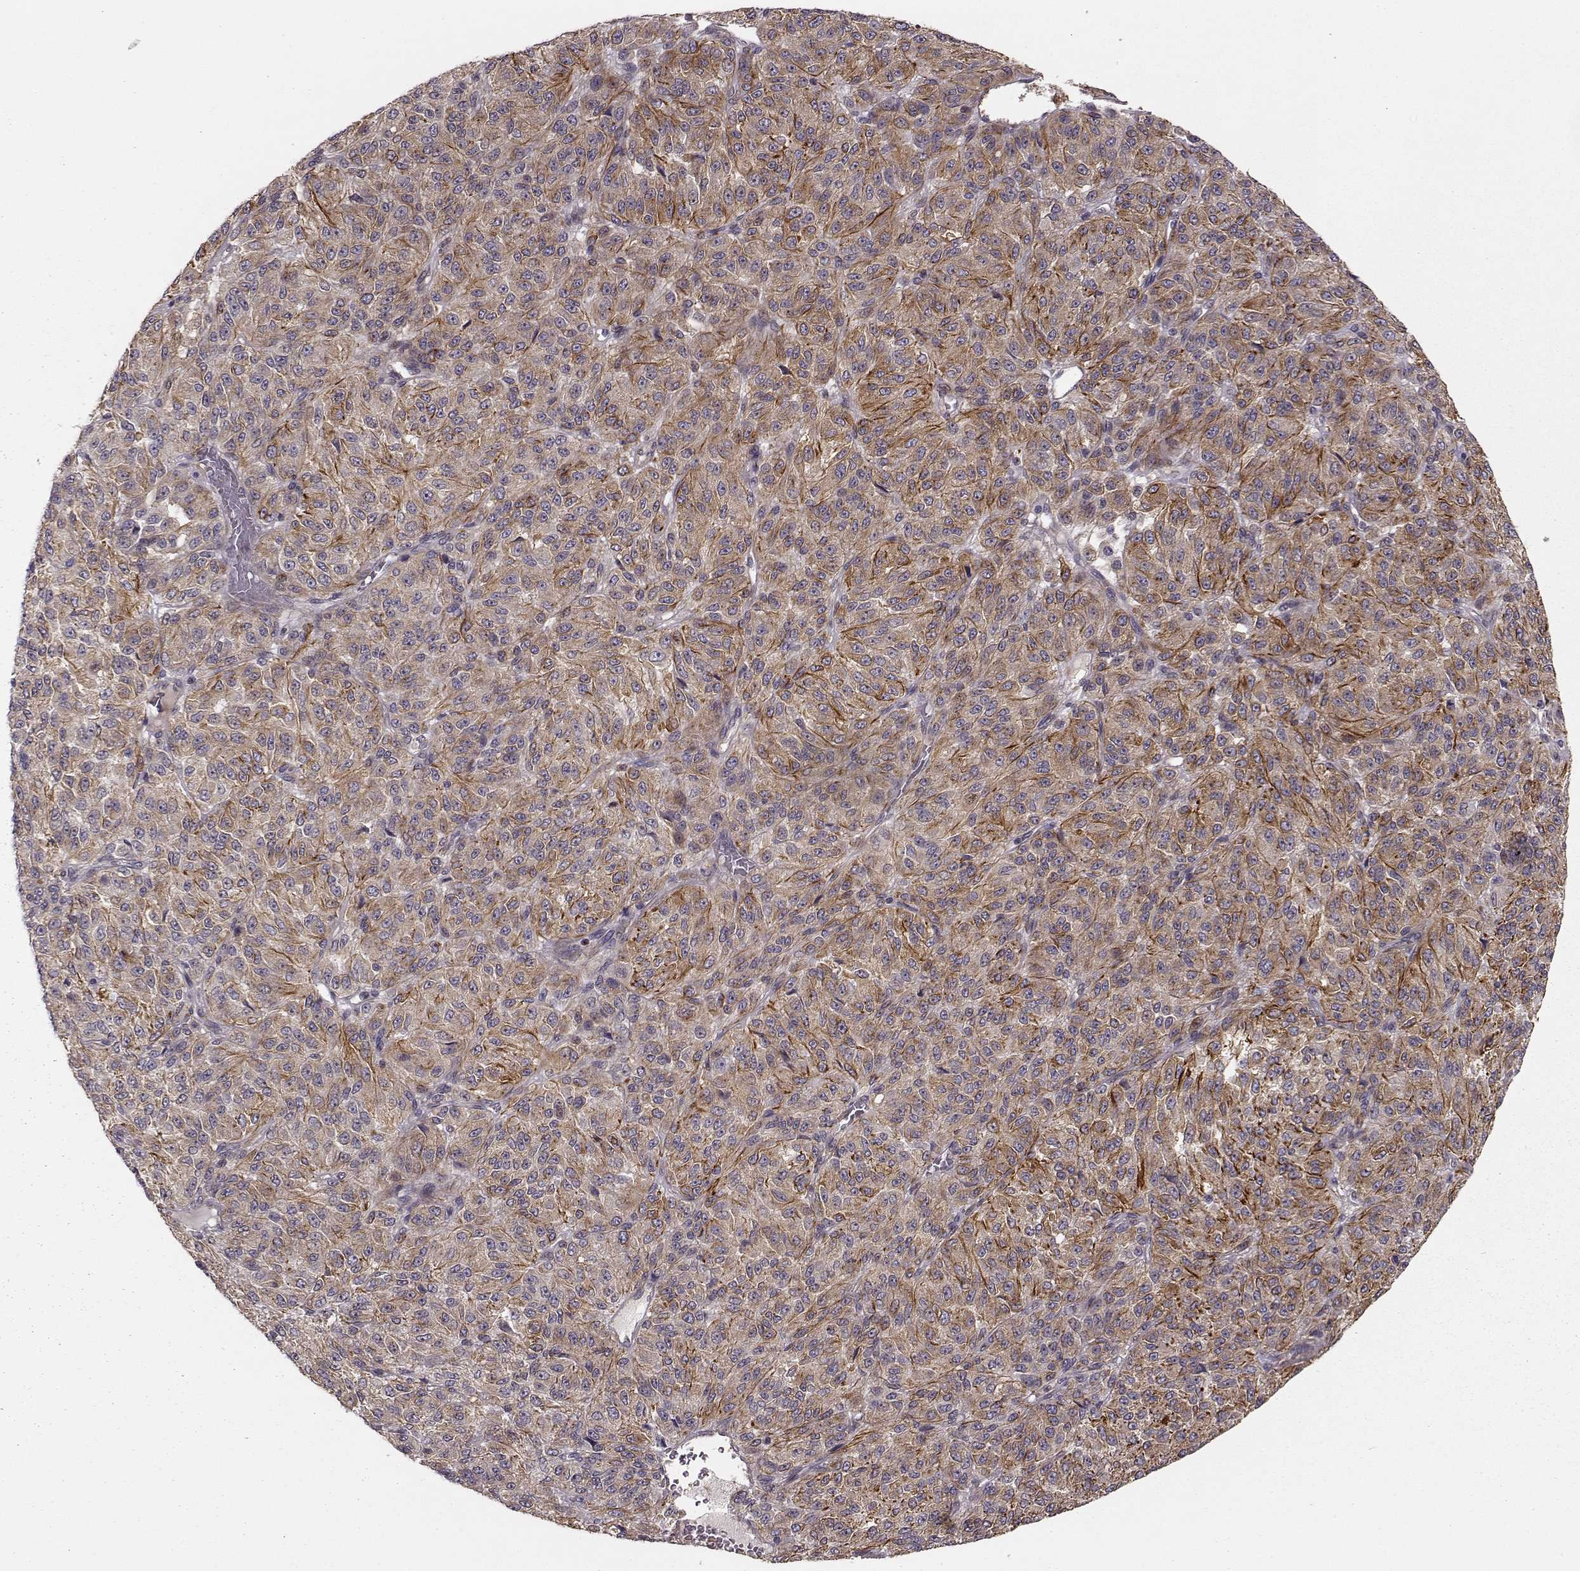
{"staining": {"intensity": "weak", "quantity": "25%-75%", "location": "cytoplasmic/membranous"}, "tissue": "melanoma", "cell_type": "Tumor cells", "image_type": "cancer", "snomed": [{"axis": "morphology", "description": "Malignant melanoma, Metastatic site"}, {"axis": "topography", "description": "Brain"}], "caption": "A low amount of weak cytoplasmic/membranous positivity is seen in approximately 25%-75% of tumor cells in melanoma tissue.", "gene": "MTR", "patient": {"sex": "female", "age": 56}}